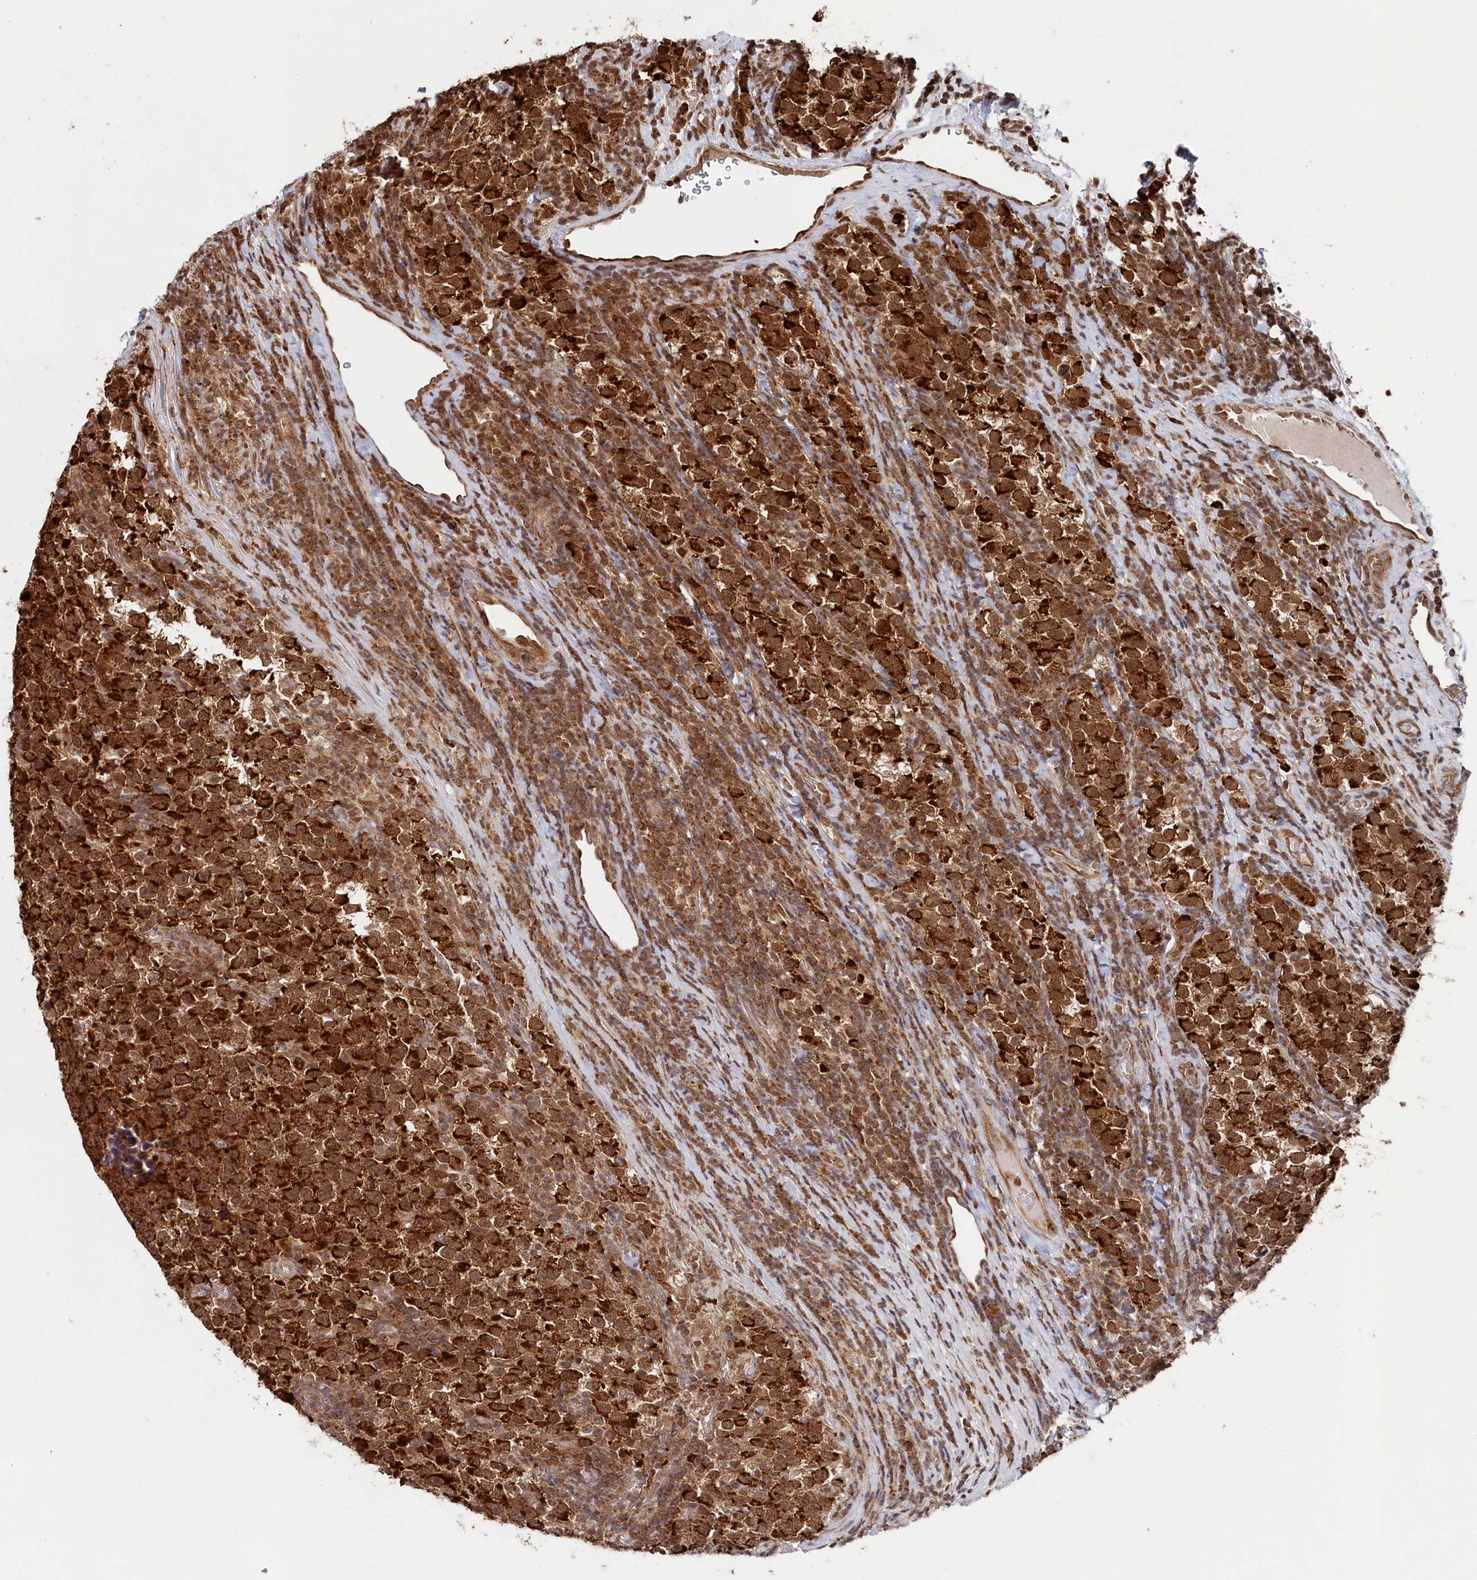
{"staining": {"intensity": "strong", "quantity": ">75%", "location": "cytoplasmic/membranous"}, "tissue": "testis cancer", "cell_type": "Tumor cells", "image_type": "cancer", "snomed": [{"axis": "morphology", "description": "Normal tissue, NOS"}, {"axis": "morphology", "description": "Seminoma, NOS"}, {"axis": "topography", "description": "Testis"}], "caption": "DAB (3,3'-diaminobenzidine) immunohistochemical staining of testis cancer (seminoma) exhibits strong cytoplasmic/membranous protein expression in about >75% of tumor cells.", "gene": "WAPL", "patient": {"sex": "male", "age": 43}}